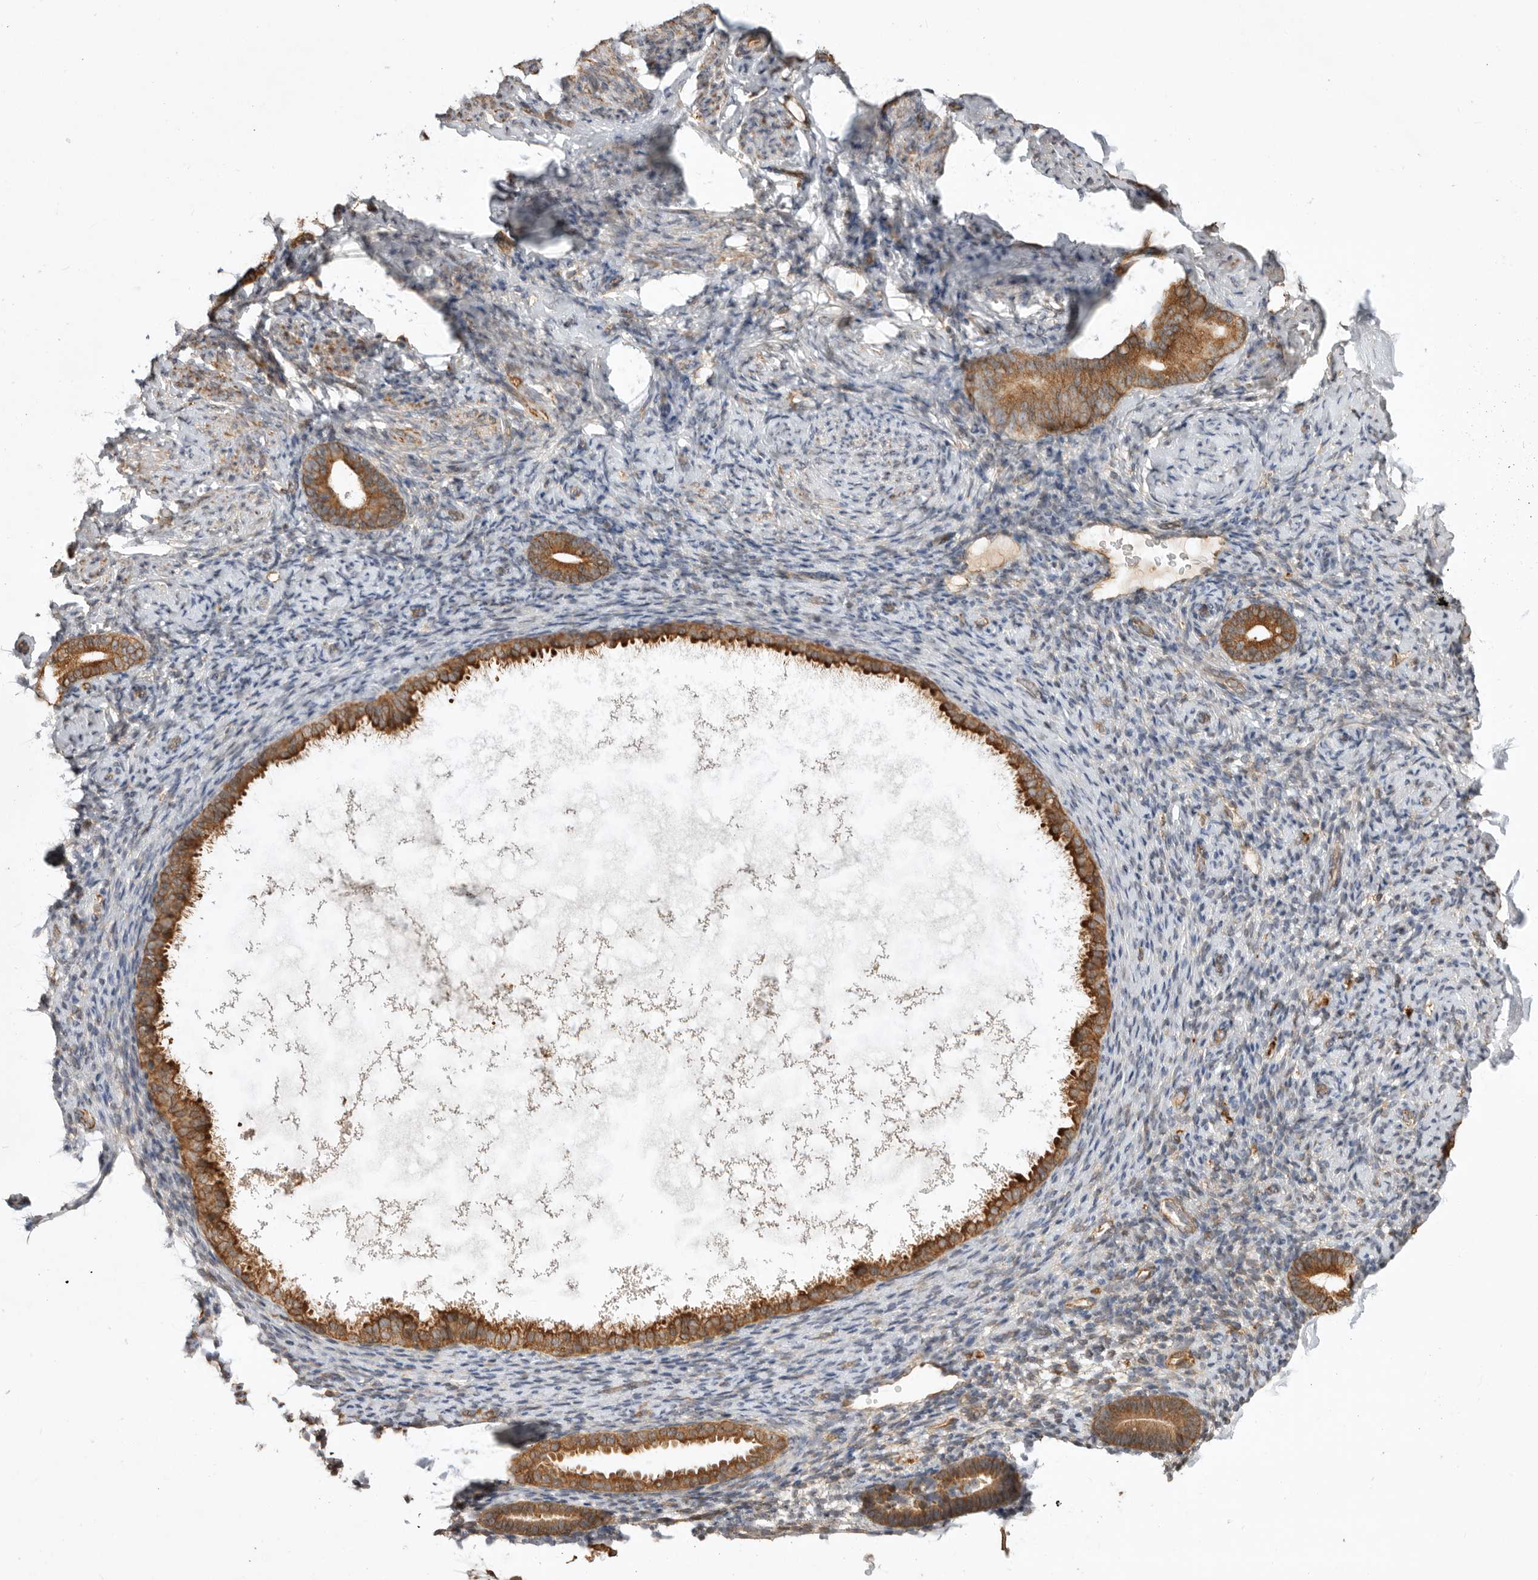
{"staining": {"intensity": "moderate", "quantity": "25%-75%", "location": "cytoplasmic/membranous"}, "tissue": "endometrium", "cell_type": "Cells in endometrial stroma", "image_type": "normal", "snomed": [{"axis": "morphology", "description": "Normal tissue, NOS"}, {"axis": "topography", "description": "Endometrium"}], "caption": "The immunohistochemical stain highlights moderate cytoplasmic/membranous expression in cells in endometrial stroma of normal endometrium. Nuclei are stained in blue.", "gene": "DPH7", "patient": {"sex": "female", "age": 51}}